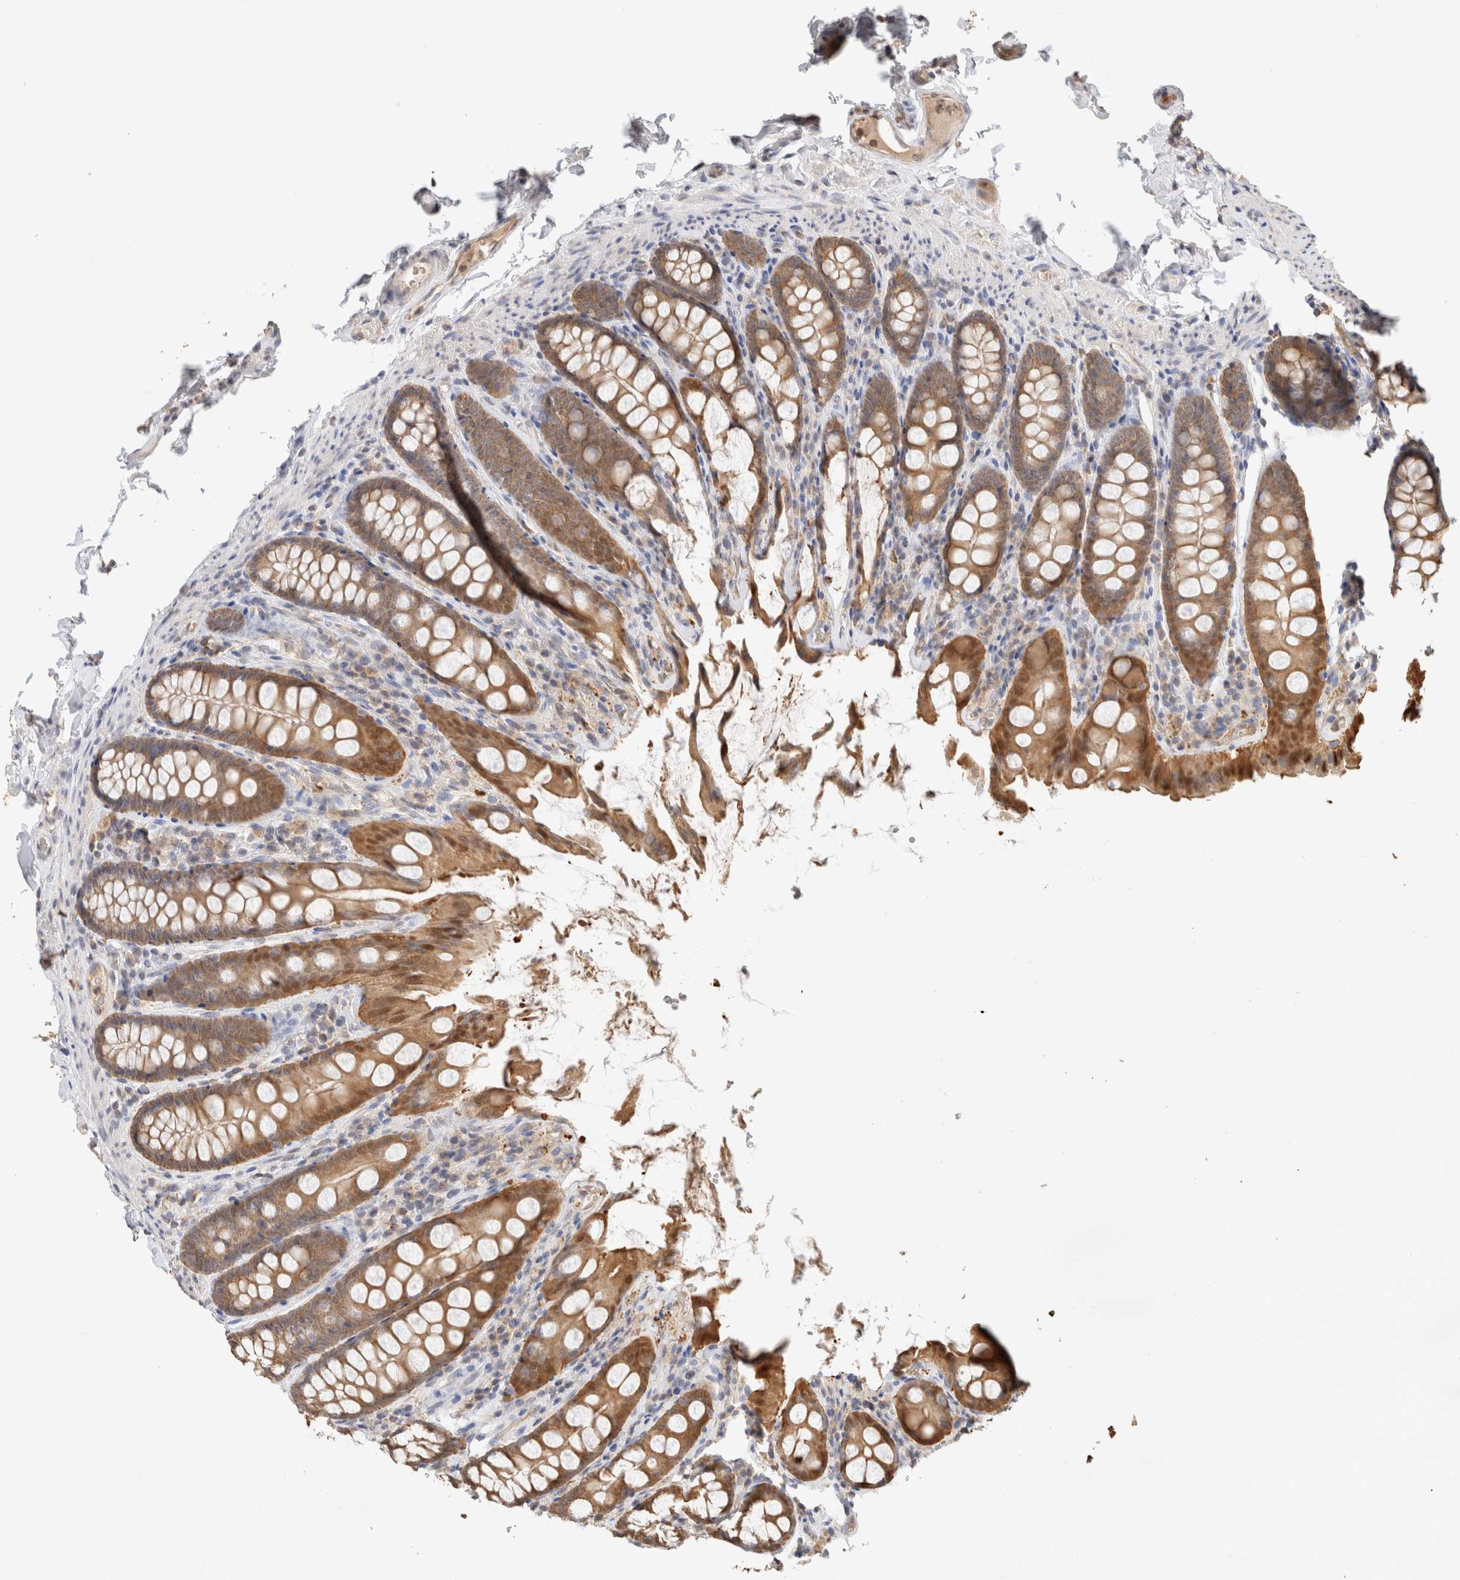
{"staining": {"intensity": "negative", "quantity": "none", "location": "none"}, "tissue": "colon", "cell_type": "Endothelial cells", "image_type": "normal", "snomed": [{"axis": "morphology", "description": "Normal tissue, NOS"}, {"axis": "topography", "description": "Colon"}, {"axis": "topography", "description": "Peripheral nerve tissue"}], "caption": "IHC micrograph of benign human colon stained for a protein (brown), which demonstrates no expression in endothelial cells.", "gene": "CA13", "patient": {"sex": "female", "age": 61}}